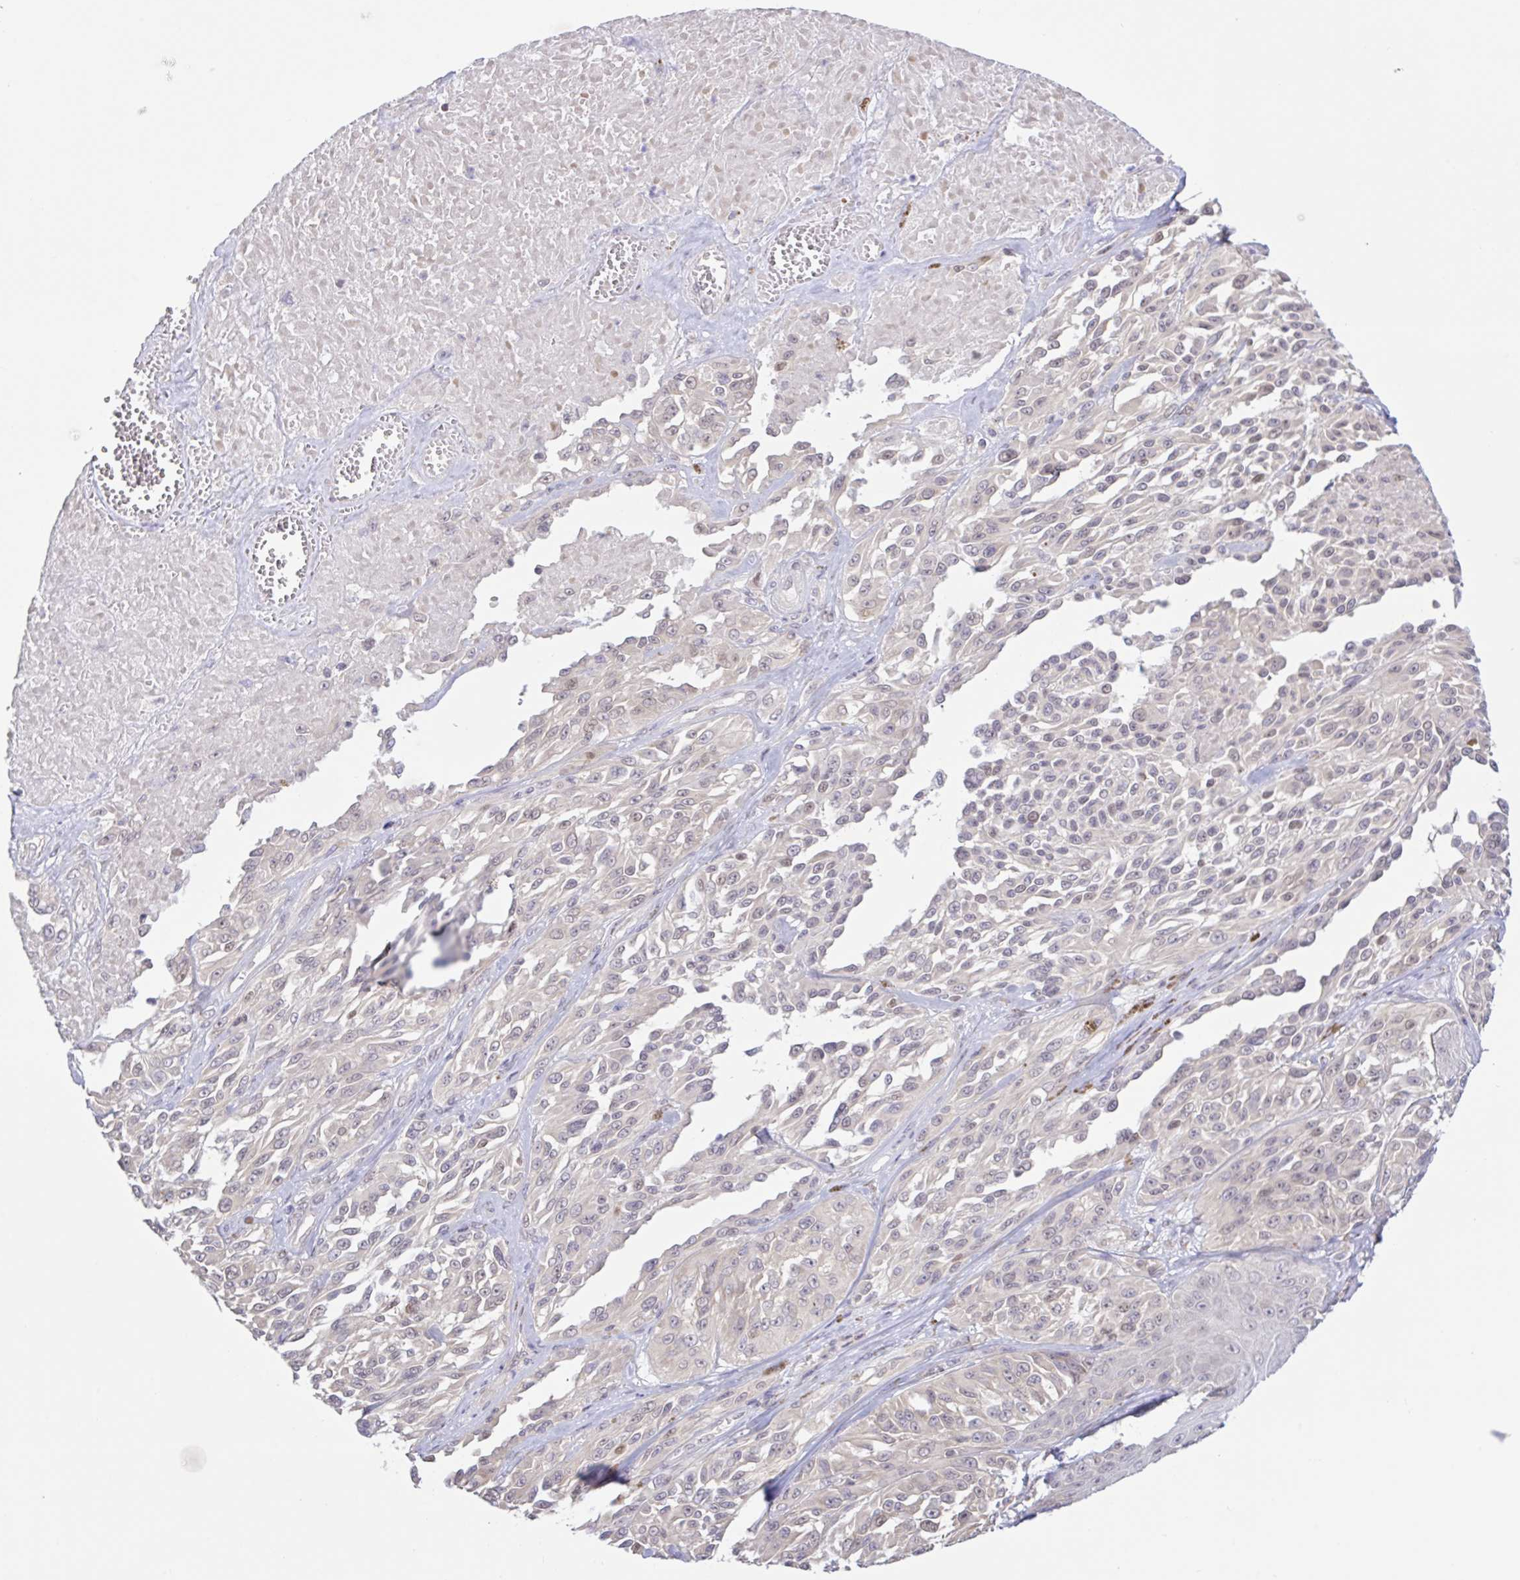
{"staining": {"intensity": "weak", "quantity": "<25%", "location": "nuclear"}, "tissue": "melanoma", "cell_type": "Tumor cells", "image_type": "cancer", "snomed": [{"axis": "morphology", "description": "Malignant melanoma, NOS"}, {"axis": "topography", "description": "Skin"}], "caption": "High magnification brightfield microscopy of melanoma stained with DAB (3,3'-diaminobenzidine) (brown) and counterstained with hematoxylin (blue): tumor cells show no significant expression.", "gene": "HYPK", "patient": {"sex": "male", "age": 94}}